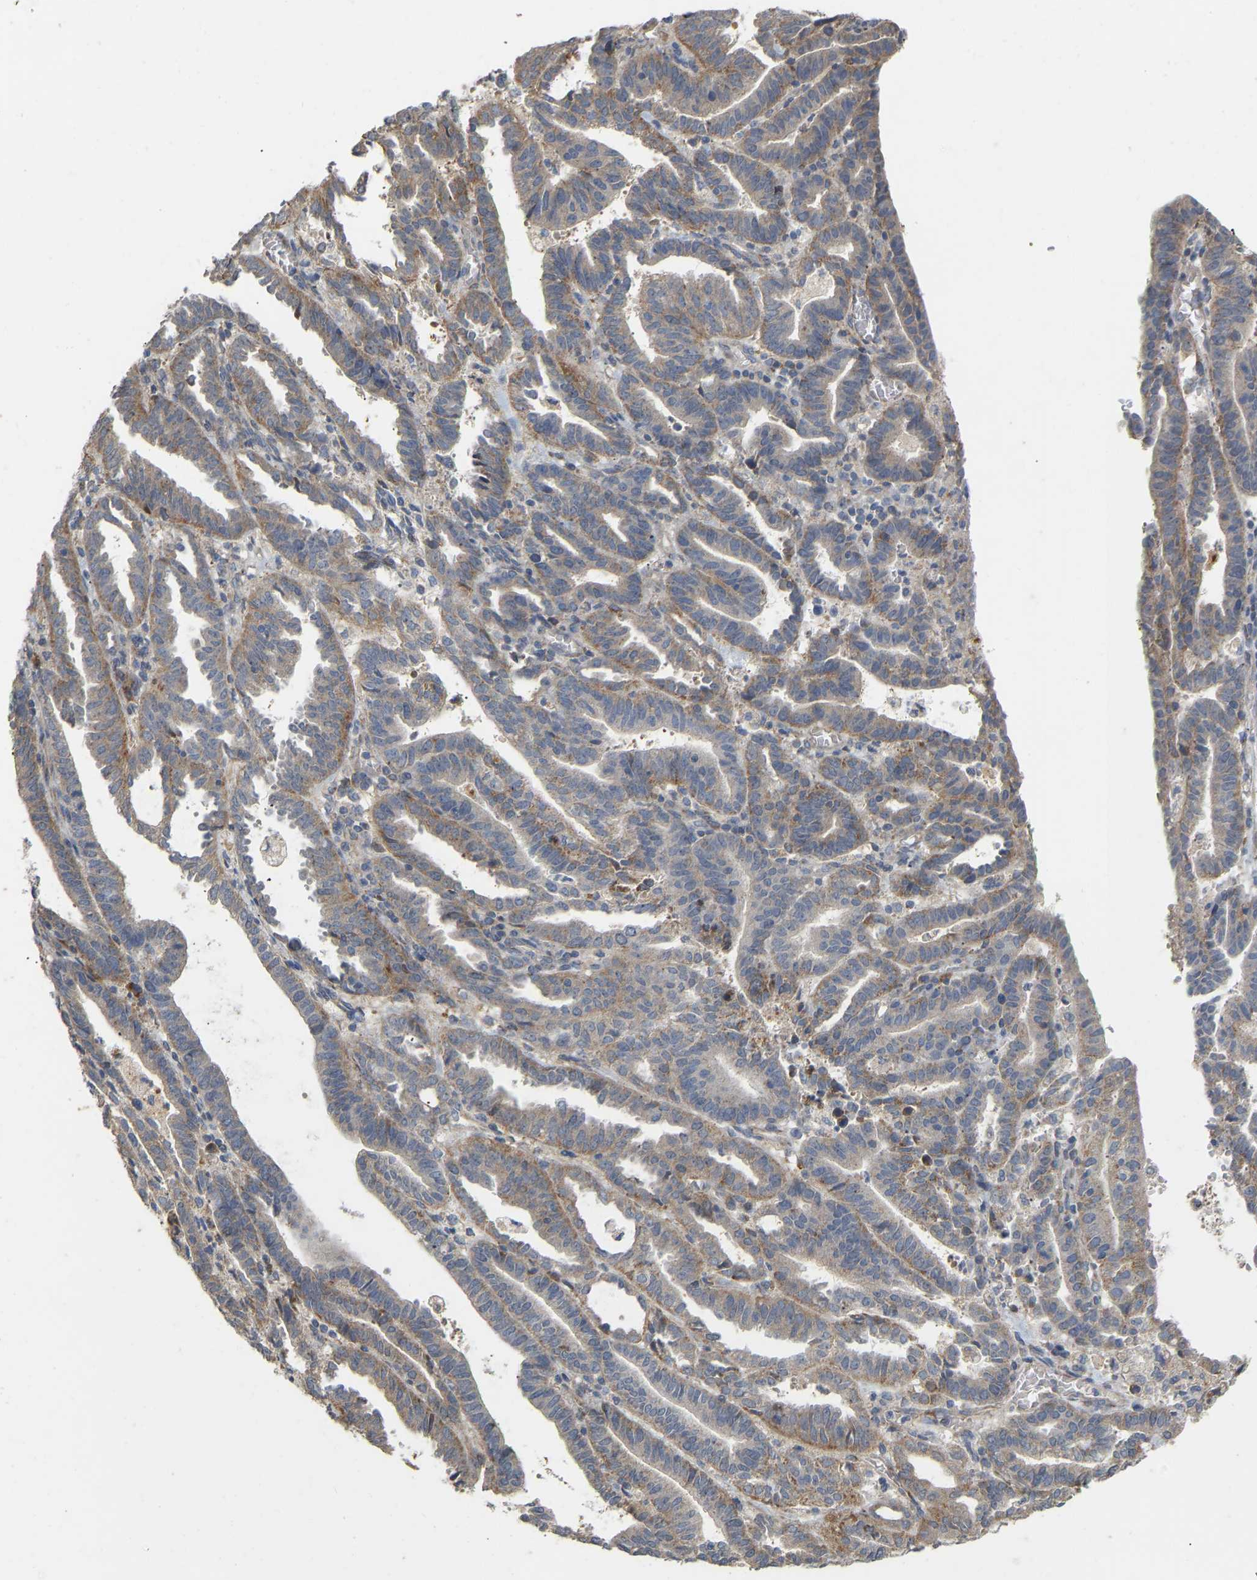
{"staining": {"intensity": "weak", "quantity": "25%-75%", "location": "cytoplasmic/membranous"}, "tissue": "endometrial cancer", "cell_type": "Tumor cells", "image_type": "cancer", "snomed": [{"axis": "morphology", "description": "Adenocarcinoma, NOS"}, {"axis": "topography", "description": "Uterus"}], "caption": "Weak cytoplasmic/membranous expression for a protein is seen in about 25%-75% of tumor cells of endometrial cancer using IHC.", "gene": "HACD2", "patient": {"sex": "female", "age": 83}}